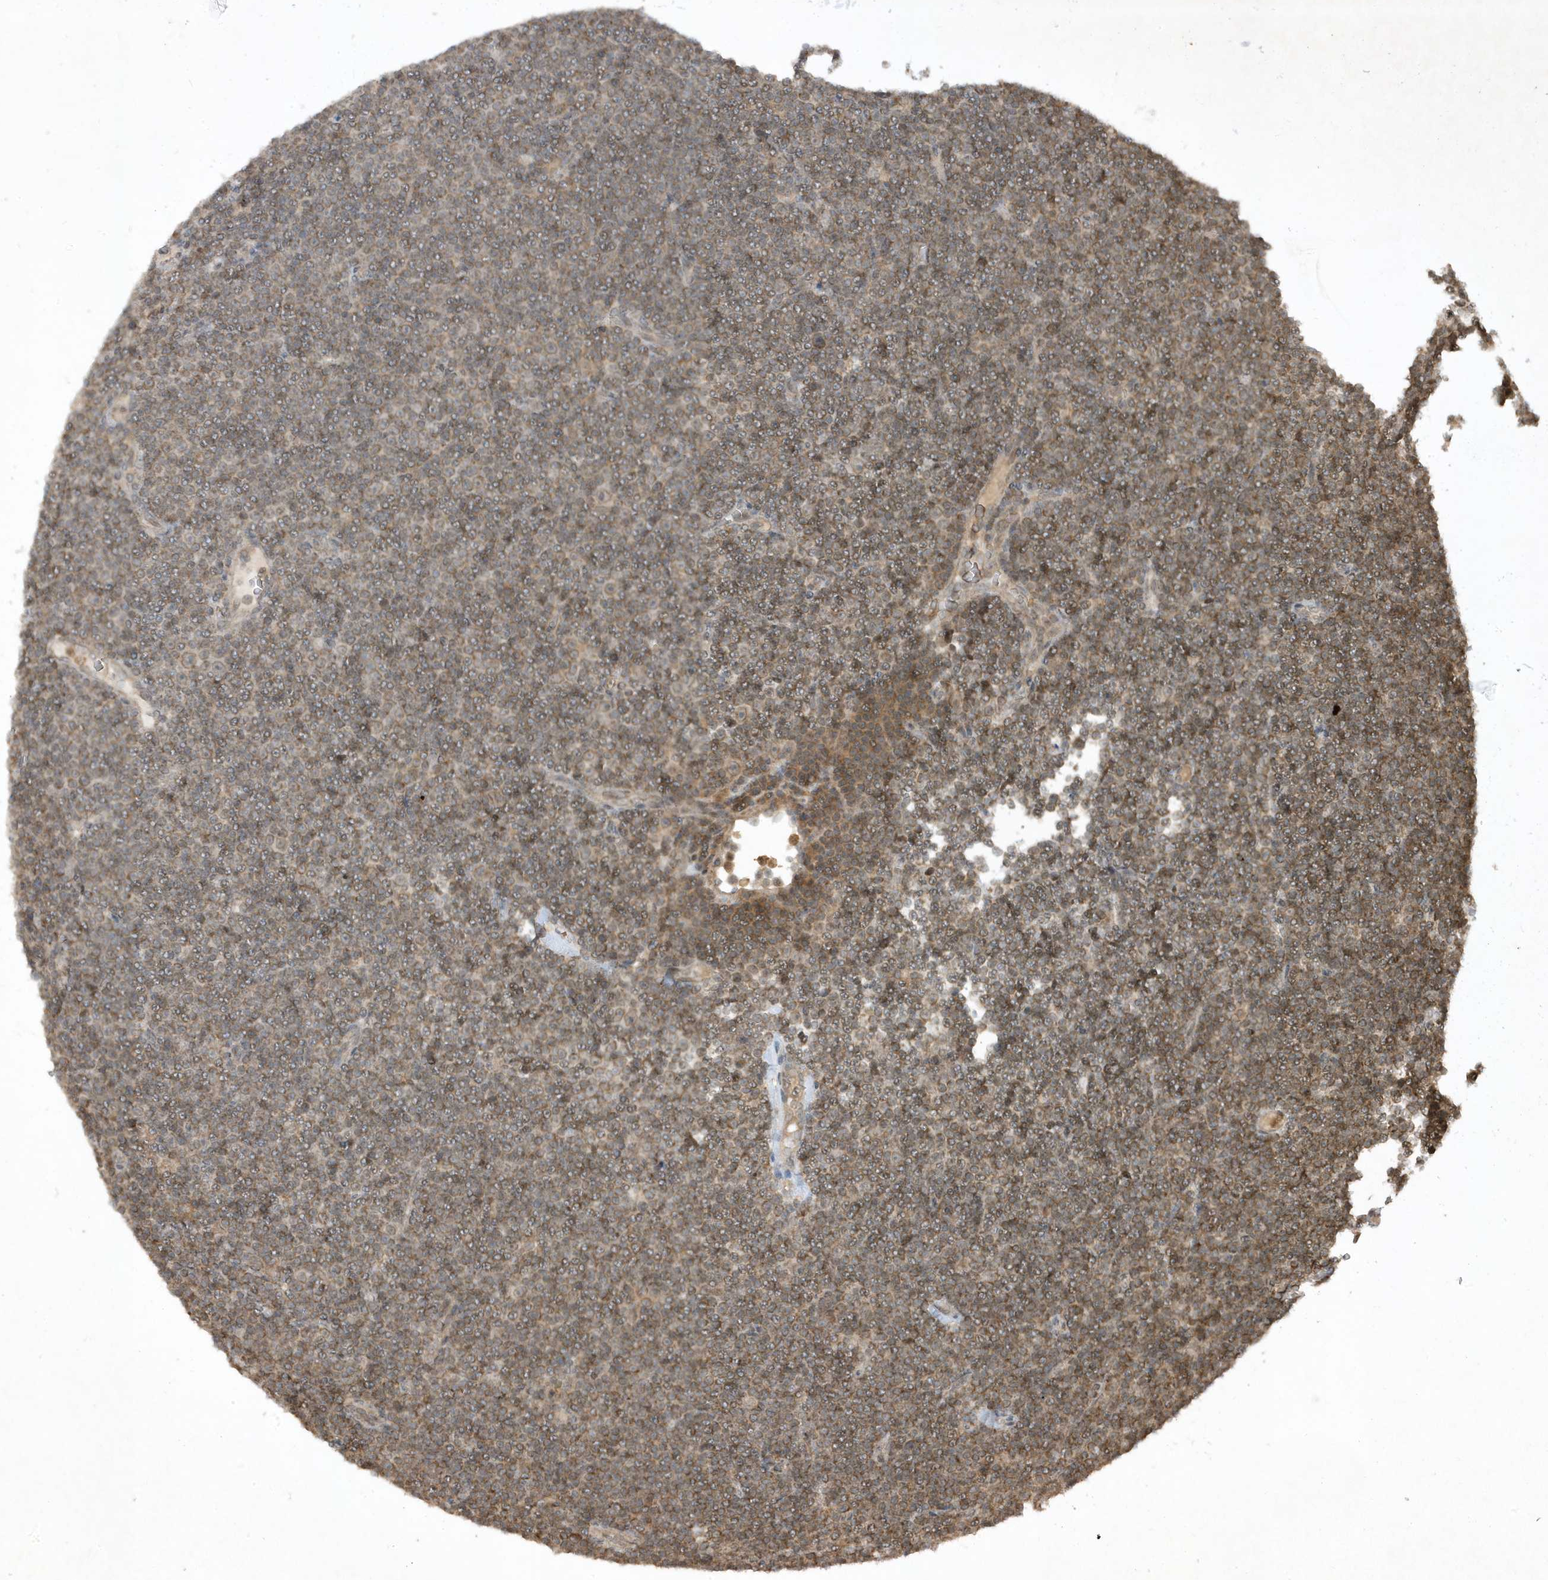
{"staining": {"intensity": "weak", "quantity": "25%-75%", "location": "cytoplasmic/membranous"}, "tissue": "lymphoma", "cell_type": "Tumor cells", "image_type": "cancer", "snomed": [{"axis": "morphology", "description": "Malignant lymphoma, non-Hodgkin's type, Low grade"}, {"axis": "topography", "description": "Lymph node"}], "caption": "The histopathology image shows immunohistochemical staining of lymphoma. There is weak cytoplasmic/membranous staining is seen in about 25%-75% of tumor cells.", "gene": "ZNF213", "patient": {"sex": "female", "age": 67}}